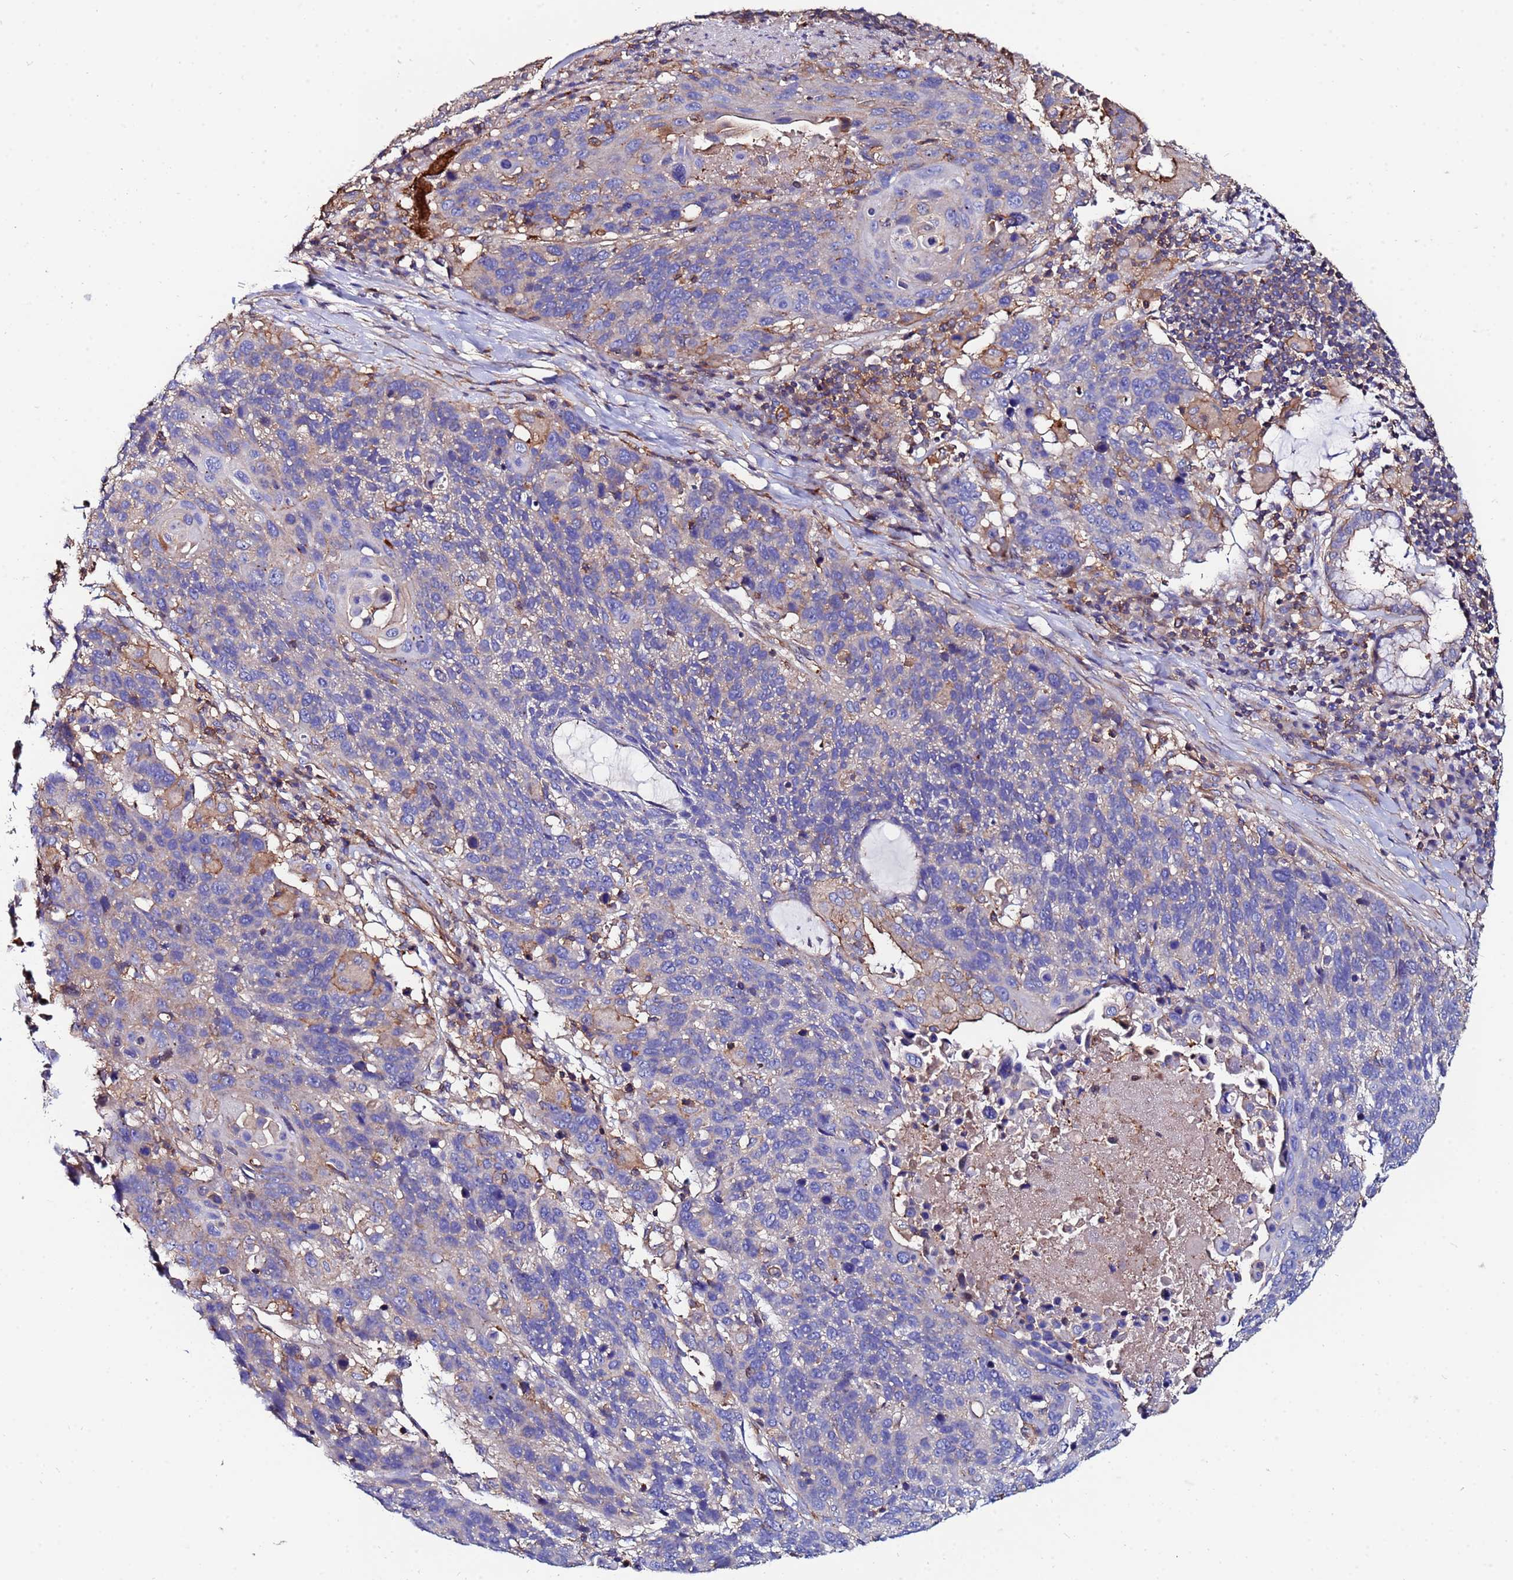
{"staining": {"intensity": "negative", "quantity": "none", "location": "none"}, "tissue": "lung cancer", "cell_type": "Tumor cells", "image_type": "cancer", "snomed": [{"axis": "morphology", "description": "Squamous cell carcinoma, NOS"}, {"axis": "topography", "description": "Lung"}], "caption": "A histopathology image of lung squamous cell carcinoma stained for a protein exhibits no brown staining in tumor cells.", "gene": "POTEE", "patient": {"sex": "male", "age": 66}}